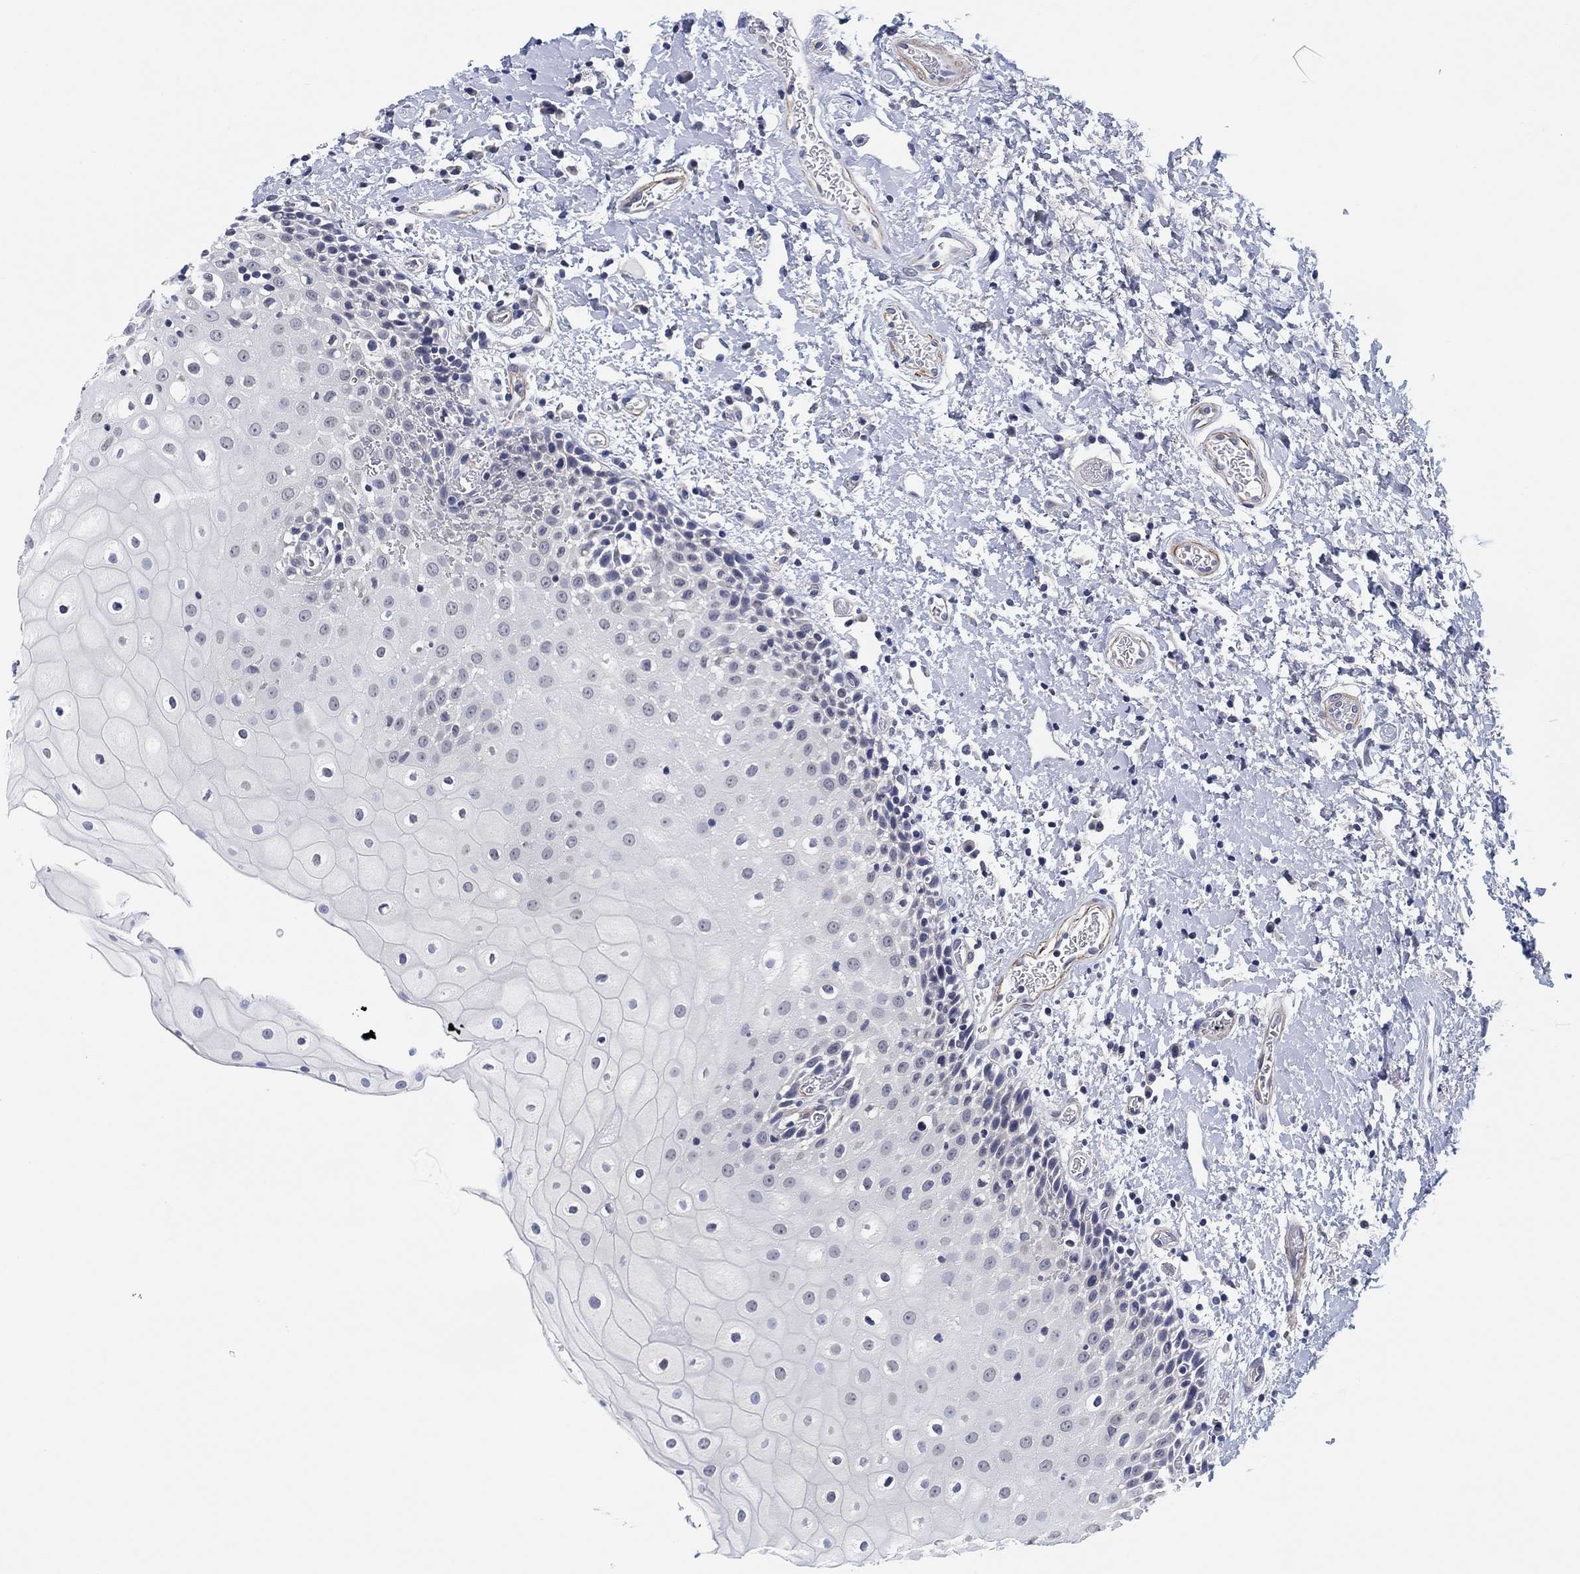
{"staining": {"intensity": "negative", "quantity": "none", "location": "none"}, "tissue": "oral mucosa", "cell_type": "Squamous epithelial cells", "image_type": "normal", "snomed": [{"axis": "morphology", "description": "Normal tissue, NOS"}, {"axis": "morphology", "description": "Squamous cell carcinoma, NOS"}, {"axis": "topography", "description": "Oral tissue"}, {"axis": "topography", "description": "Head-Neck"}], "caption": "Protein analysis of normal oral mucosa demonstrates no significant staining in squamous epithelial cells.", "gene": "OTUB2", "patient": {"sex": "female", "age": 82}}